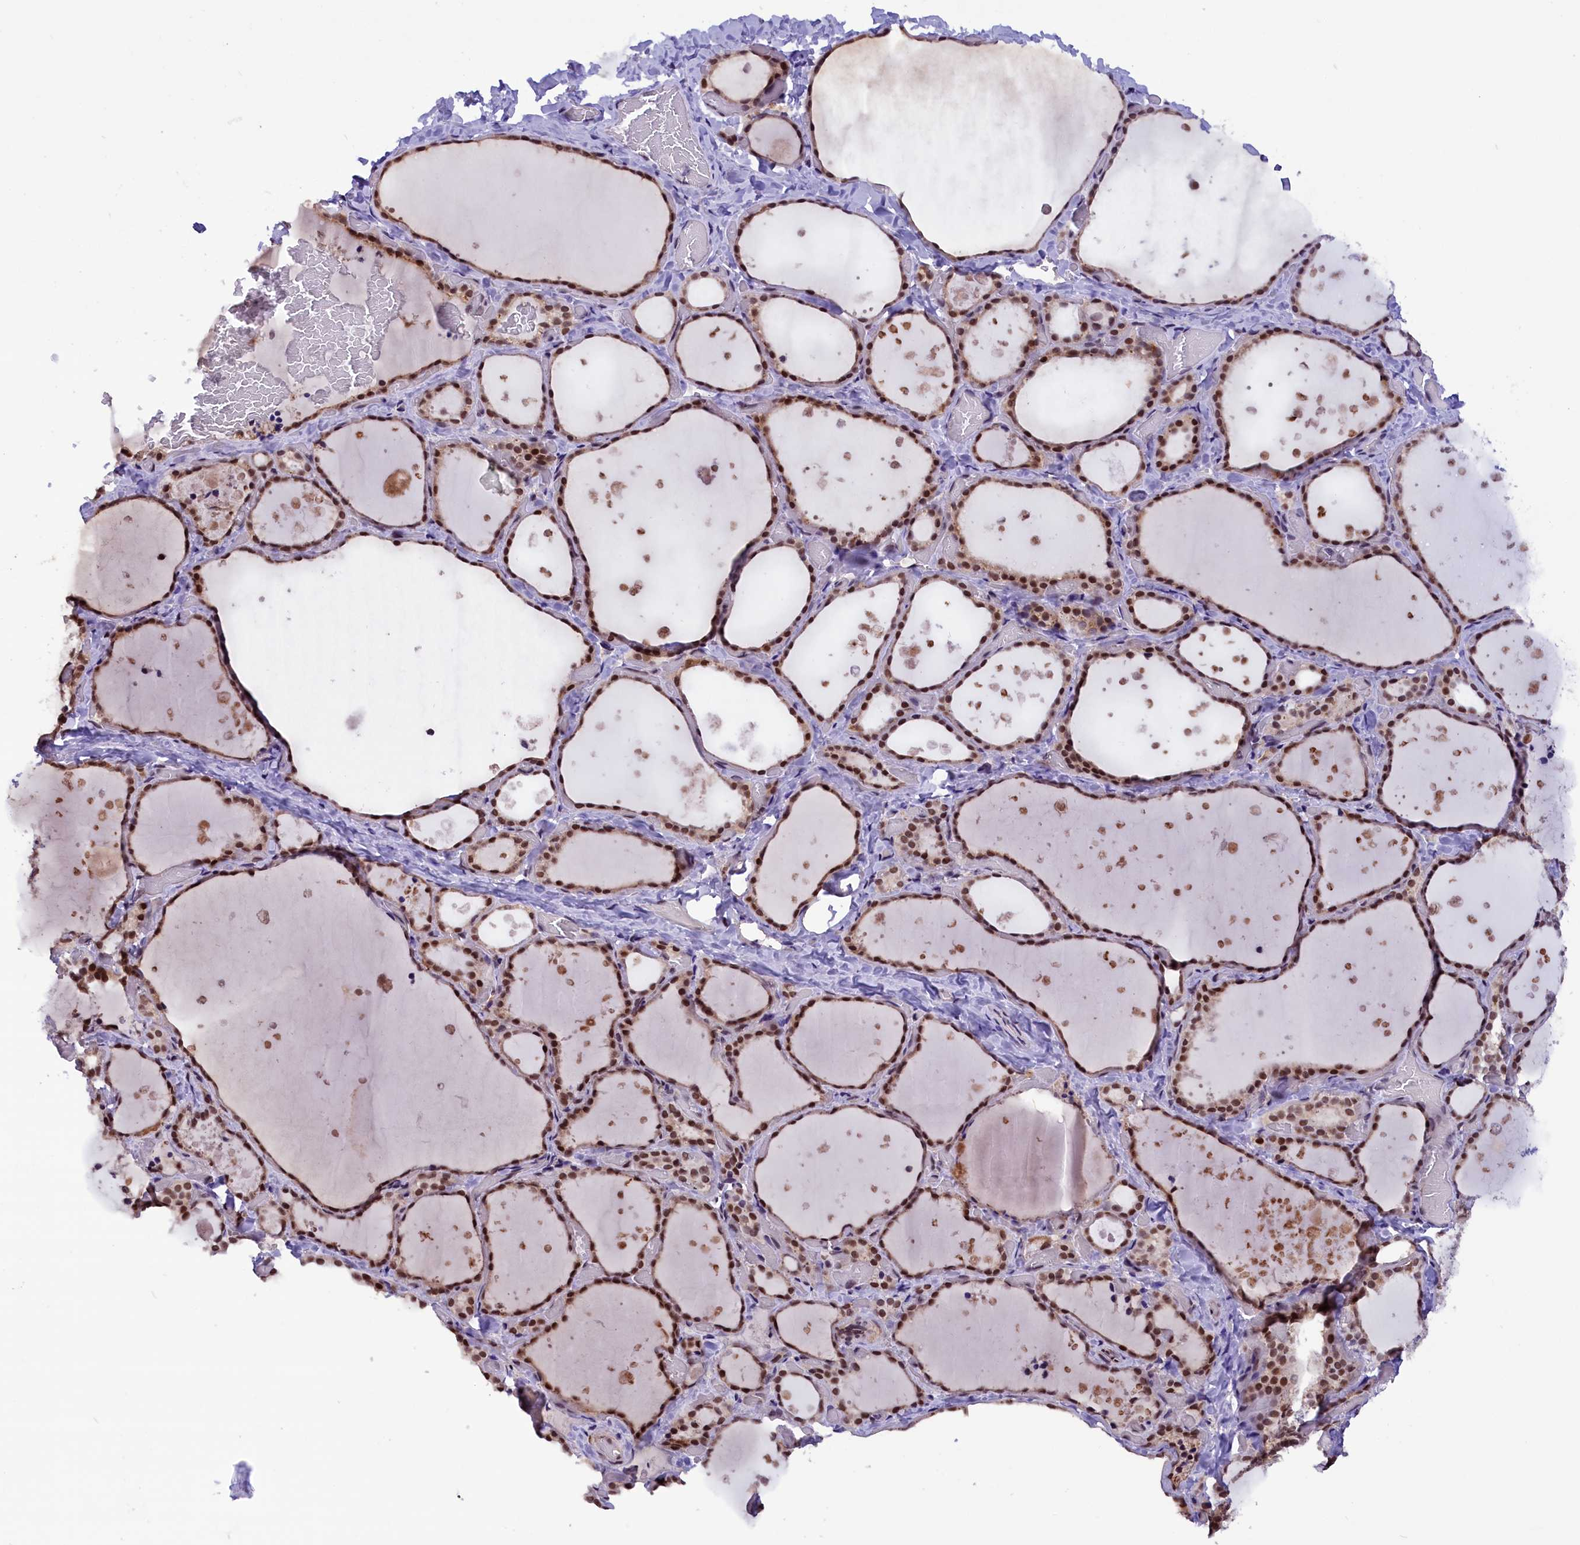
{"staining": {"intensity": "strong", "quantity": ">75%", "location": "nuclear"}, "tissue": "thyroid gland", "cell_type": "Glandular cells", "image_type": "normal", "snomed": [{"axis": "morphology", "description": "Normal tissue, NOS"}, {"axis": "topography", "description": "Thyroid gland"}], "caption": "High-power microscopy captured an immunohistochemistry image of normal thyroid gland, revealing strong nuclear expression in about >75% of glandular cells. The staining was performed using DAB (3,3'-diaminobenzidine), with brown indicating positive protein expression. Nuclei are stained blue with hematoxylin.", "gene": "CDYL2", "patient": {"sex": "female", "age": 44}}